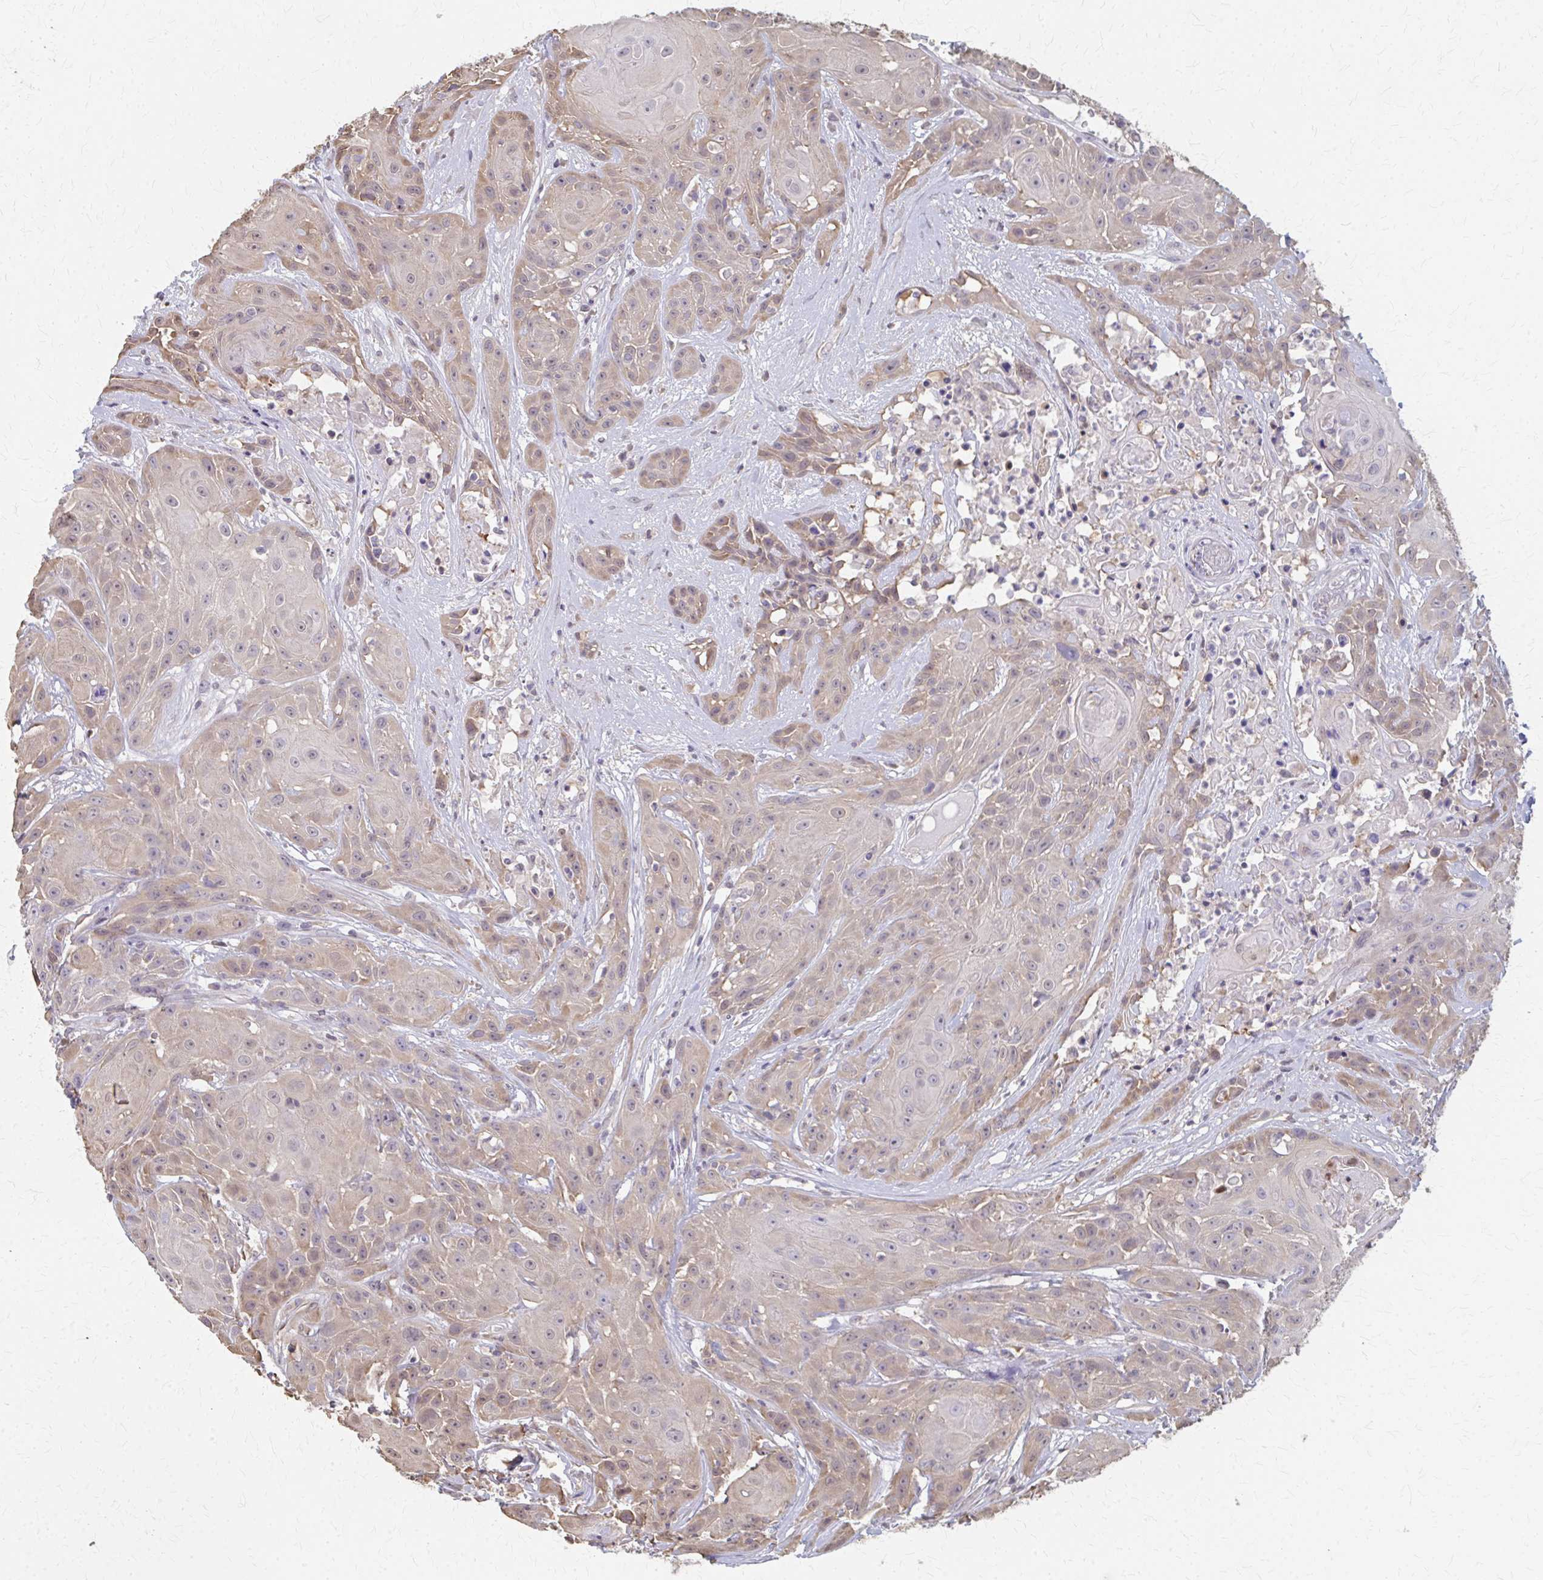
{"staining": {"intensity": "weak", "quantity": "<25%", "location": "cytoplasmic/membranous"}, "tissue": "head and neck cancer", "cell_type": "Tumor cells", "image_type": "cancer", "snomed": [{"axis": "morphology", "description": "Squamous cell carcinoma, NOS"}, {"axis": "topography", "description": "Skin"}, {"axis": "topography", "description": "Head-Neck"}], "caption": "Immunohistochemical staining of head and neck cancer (squamous cell carcinoma) exhibits no significant expression in tumor cells.", "gene": "RABGAP1L", "patient": {"sex": "male", "age": 80}}